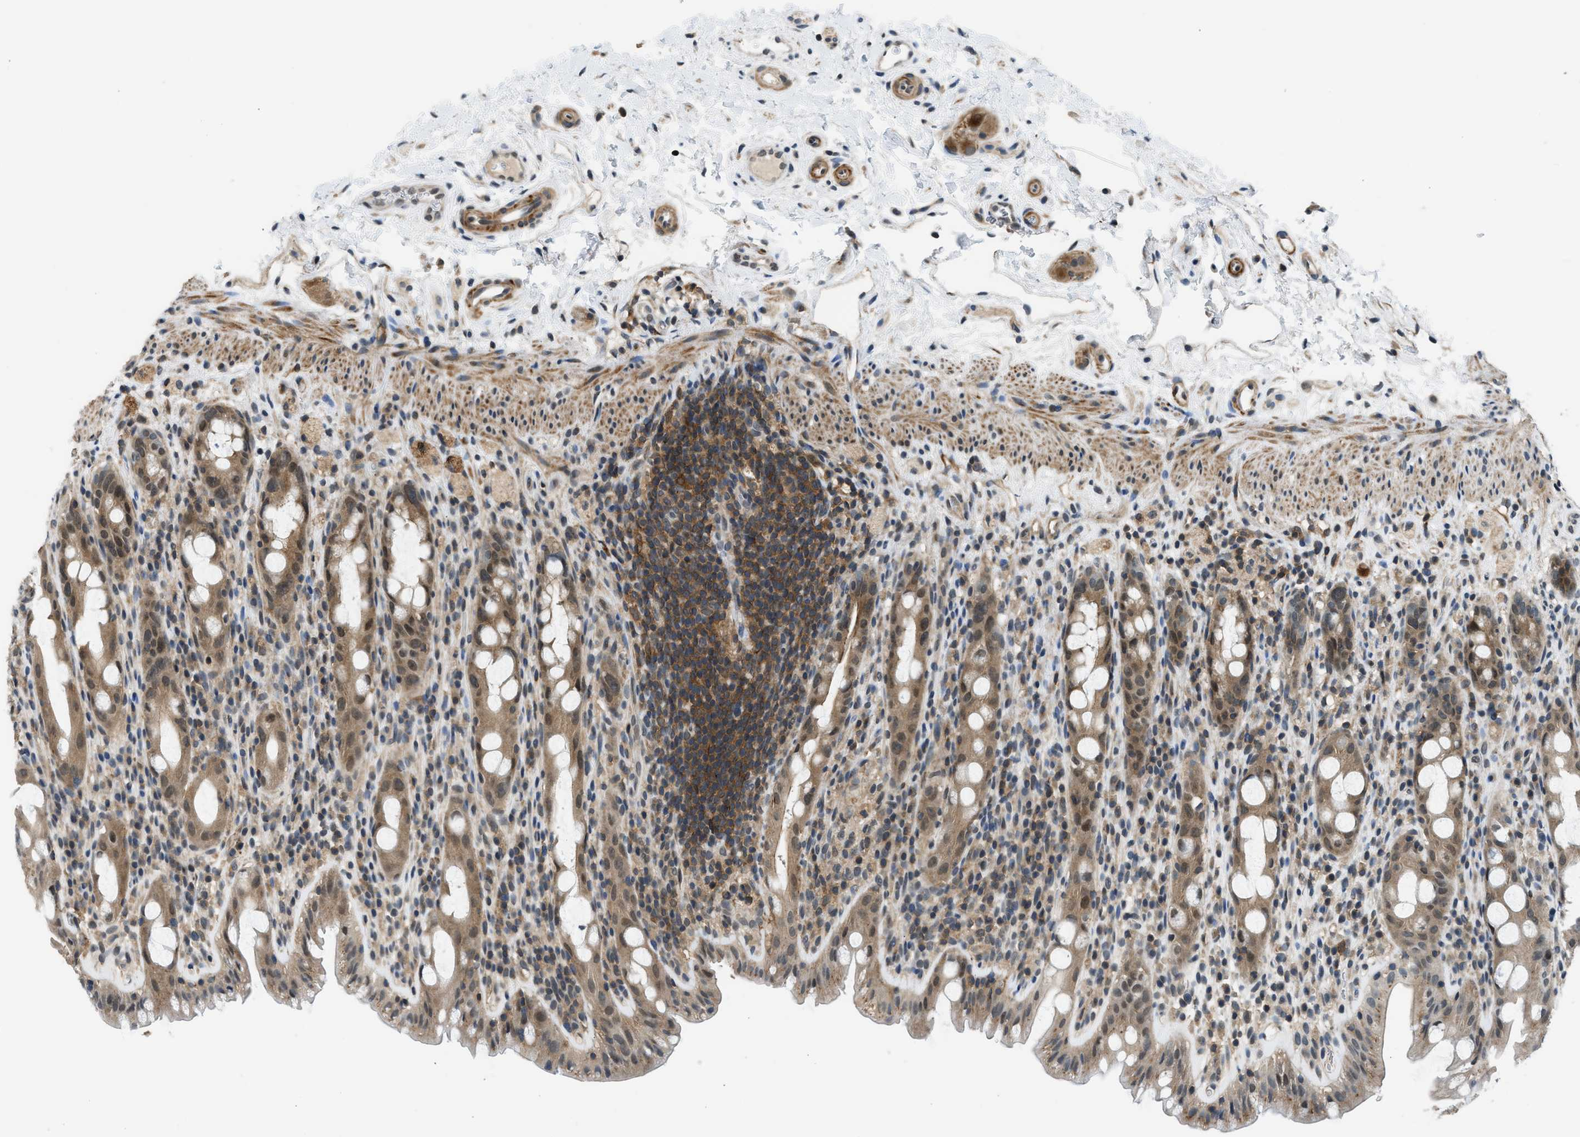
{"staining": {"intensity": "moderate", "quantity": ">75%", "location": "cytoplasmic/membranous,nuclear"}, "tissue": "rectum", "cell_type": "Glandular cells", "image_type": "normal", "snomed": [{"axis": "morphology", "description": "Normal tissue, NOS"}, {"axis": "topography", "description": "Rectum"}], "caption": "A medium amount of moderate cytoplasmic/membranous,nuclear expression is seen in about >75% of glandular cells in normal rectum.", "gene": "MTMR1", "patient": {"sex": "male", "age": 44}}